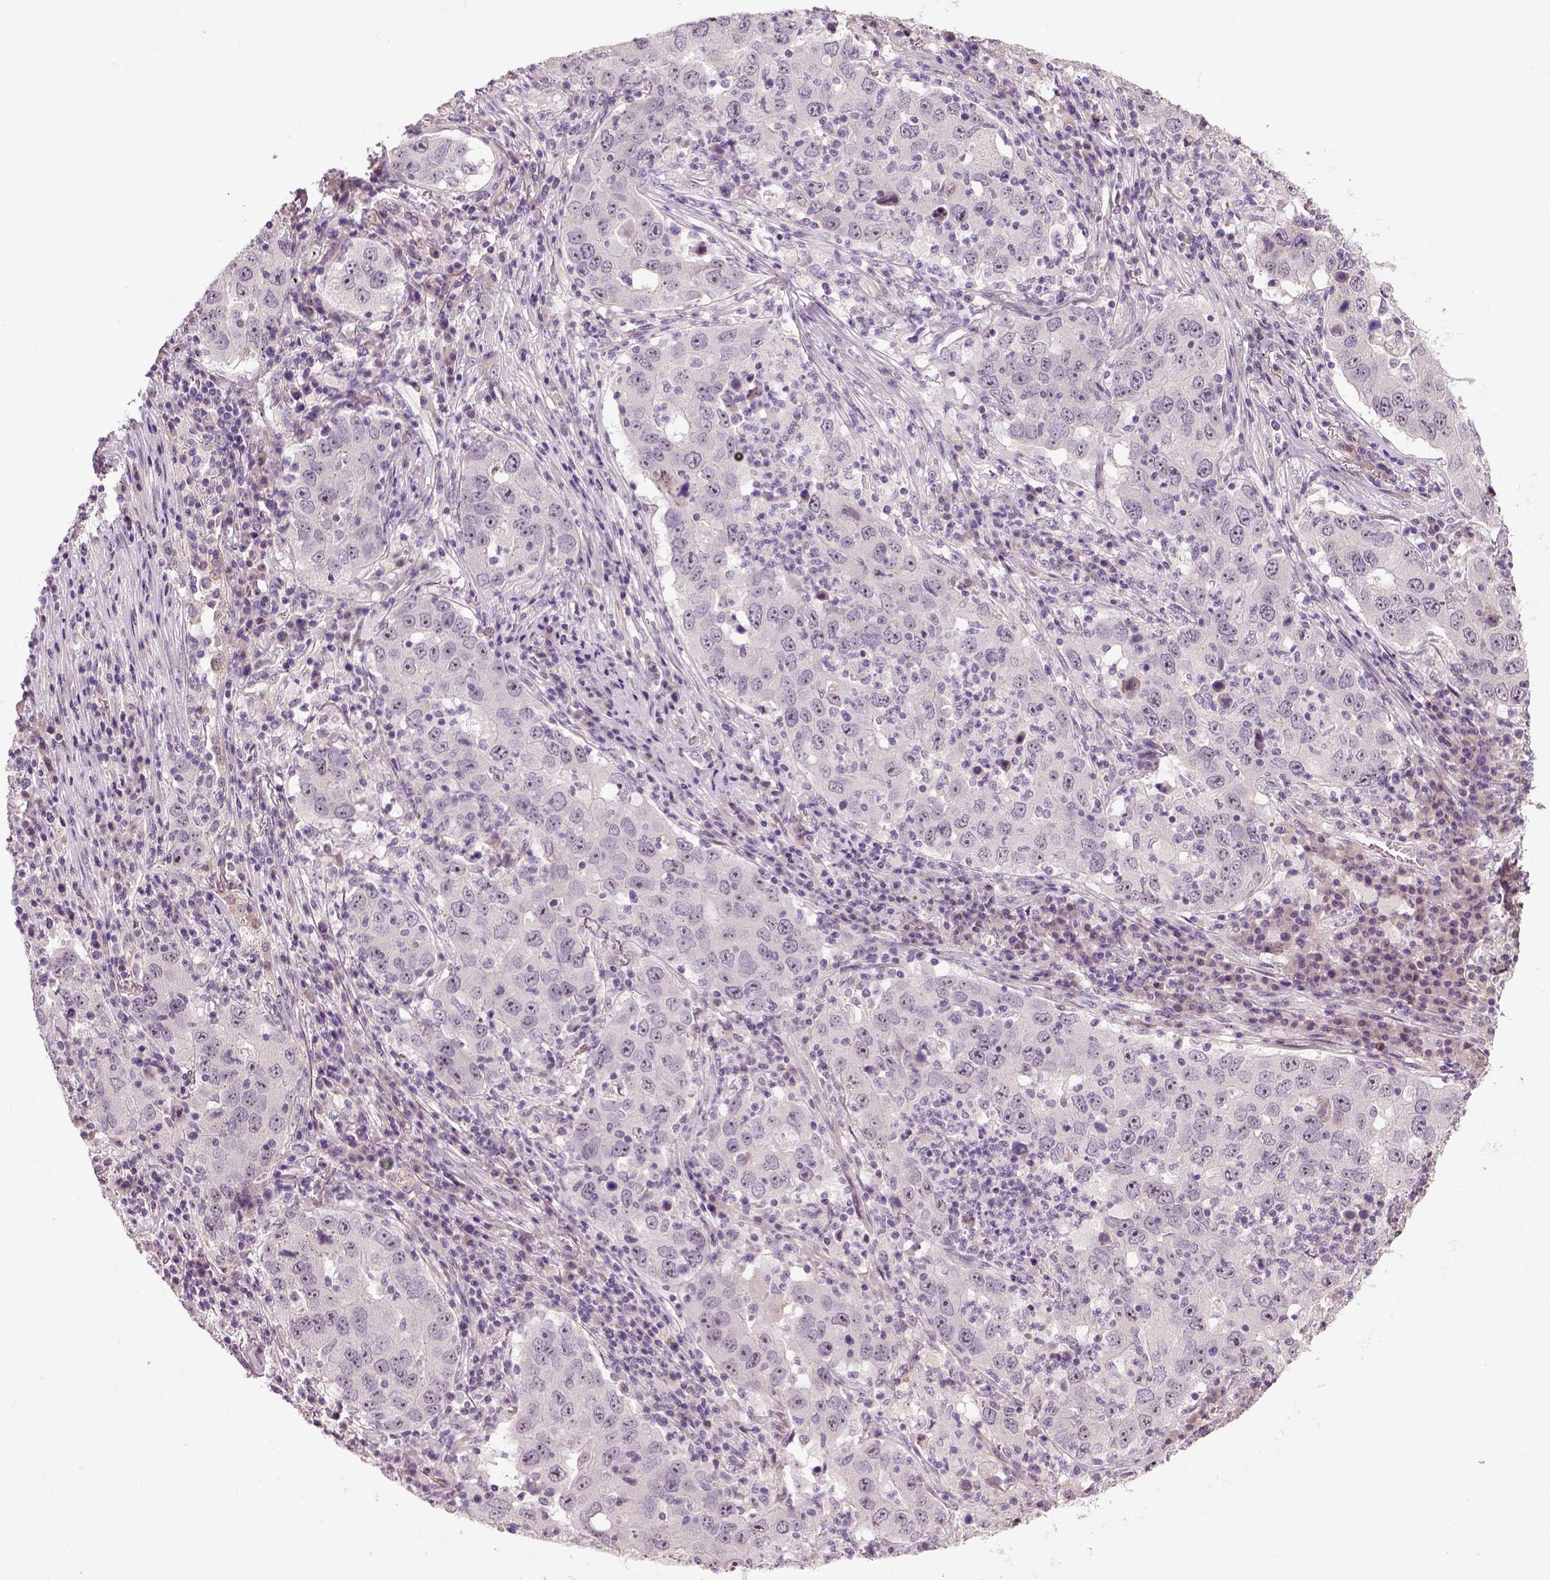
{"staining": {"intensity": "negative", "quantity": "none", "location": "none"}, "tissue": "lung cancer", "cell_type": "Tumor cells", "image_type": "cancer", "snomed": [{"axis": "morphology", "description": "Adenocarcinoma, NOS"}, {"axis": "topography", "description": "Lung"}], "caption": "Protein analysis of lung adenocarcinoma displays no significant positivity in tumor cells. (DAB immunohistochemistry, high magnification).", "gene": "NECAB1", "patient": {"sex": "male", "age": 73}}